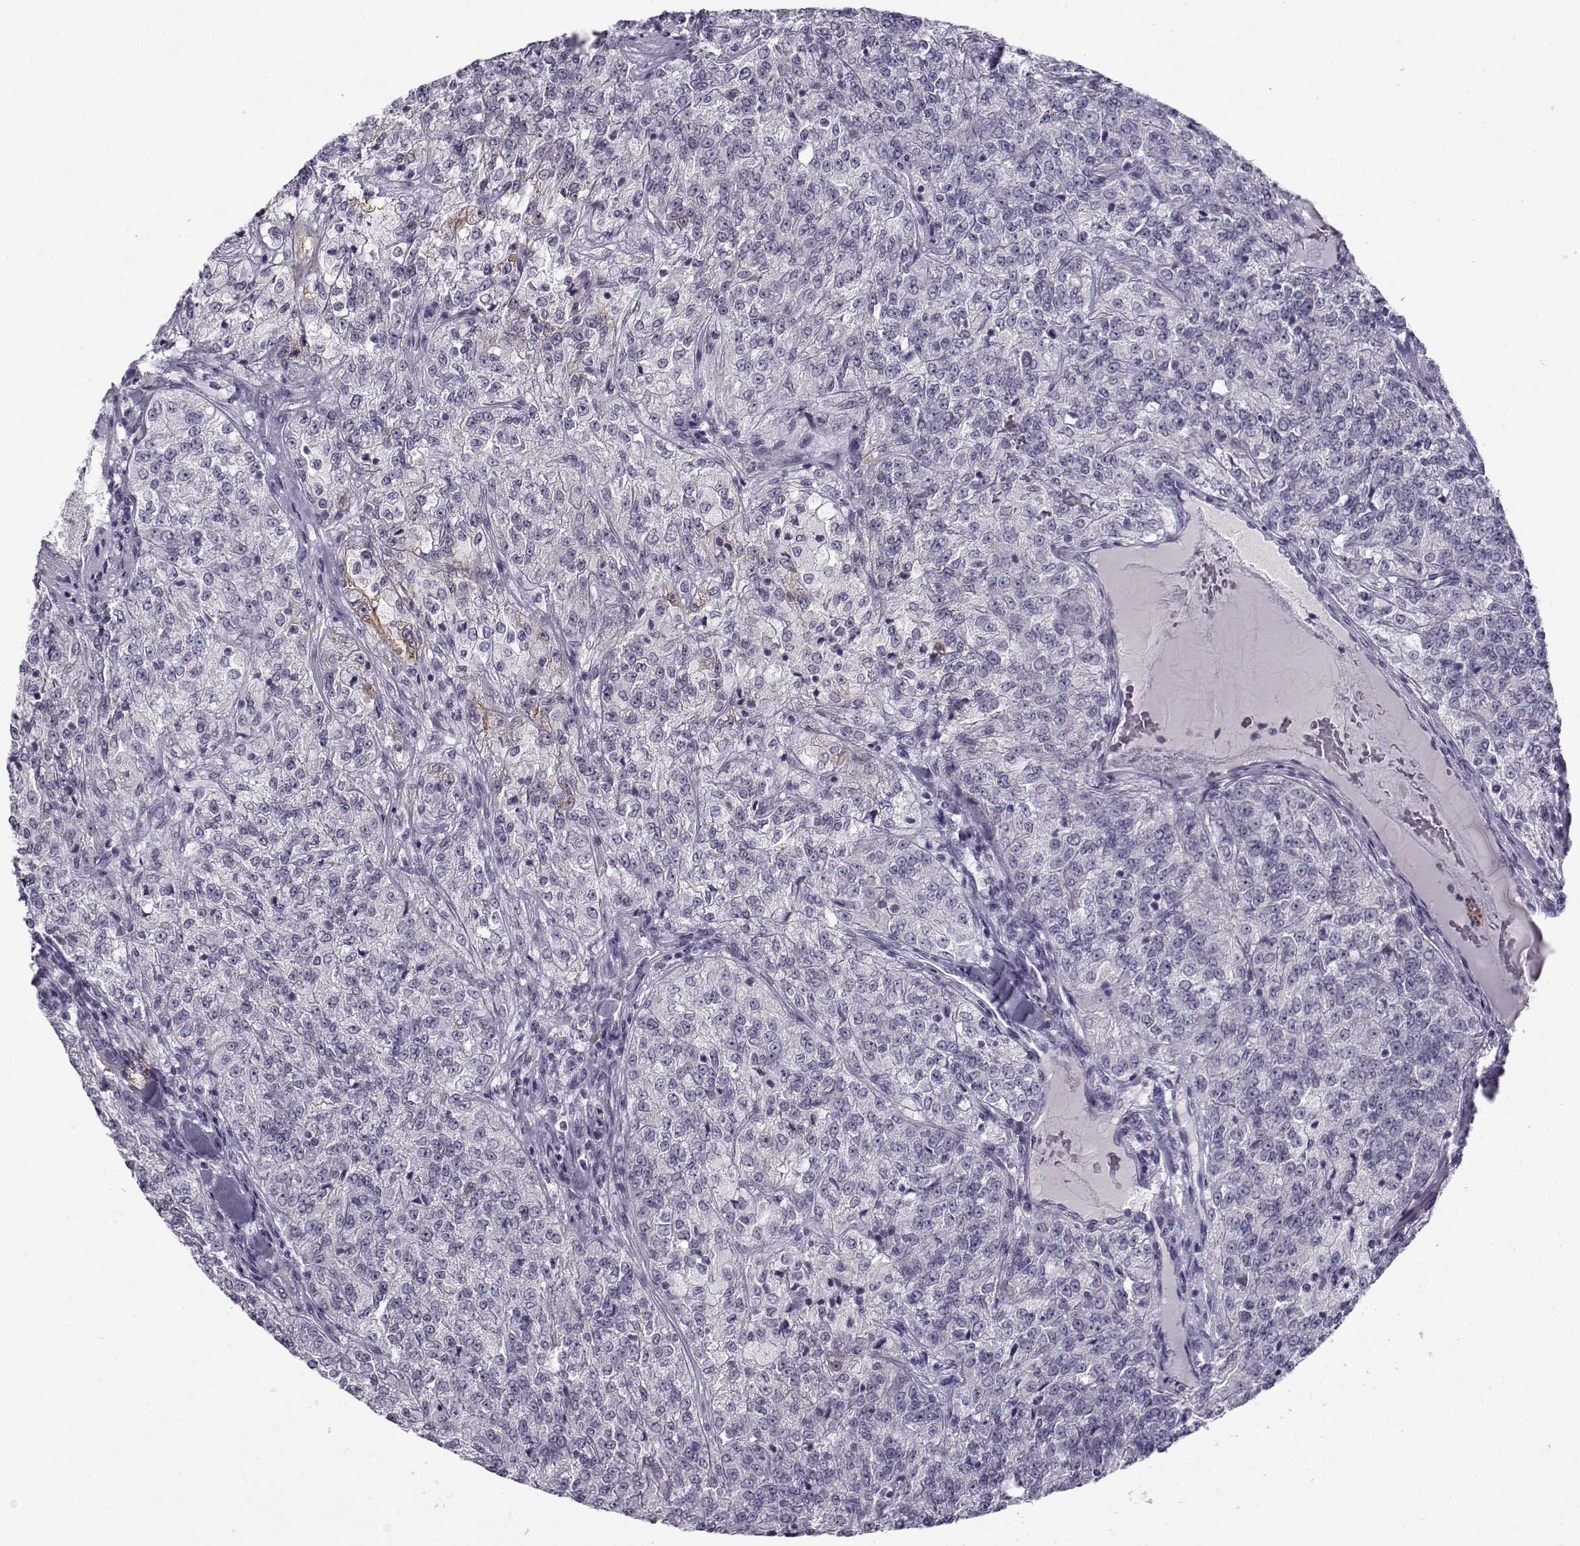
{"staining": {"intensity": "negative", "quantity": "none", "location": "none"}, "tissue": "renal cancer", "cell_type": "Tumor cells", "image_type": "cancer", "snomed": [{"axis": "morphology", "description": "Adenocarcinoma, NOS"}, {"axis": "topography", "description": "Kidney"}], "caption": "Human renal adenocarcinoma stained for a protein using immunohistochemistry displays no positivity in tumor cells.", "gene": "BACH1", "patient": {"sex": "female", "age": 63}}